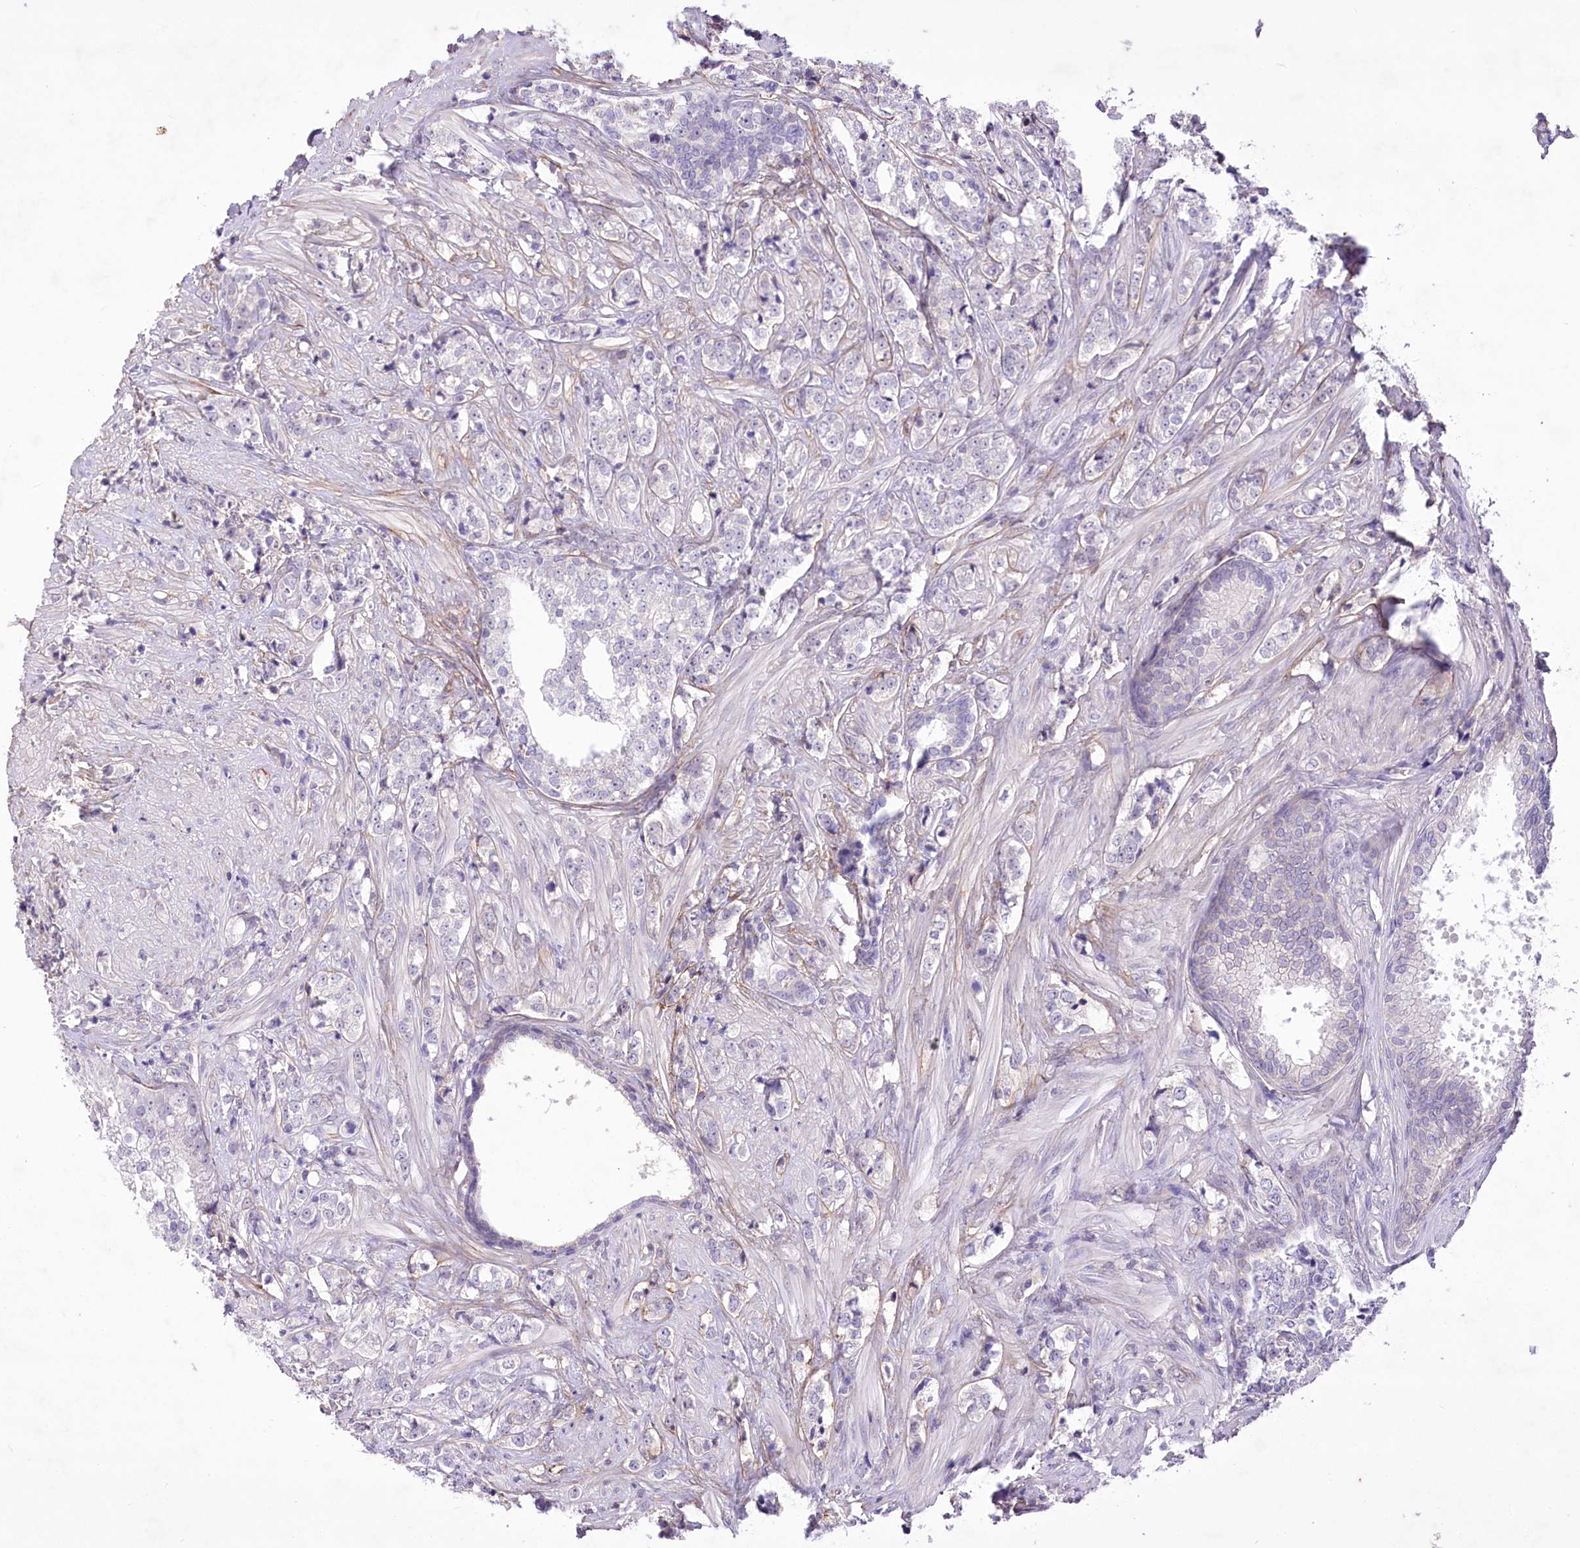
{"staining": {"intensity": "negative", "quantity": "none", "location": "none"}, "tissue": "prostate cancer", "cell_type": "Tumor cells", "image_type": "cancer", "snomed": [{"axis": "morphology", "description": "Adenocarcinoma, High grade"}, {"axis": "topography", "description": "Prostate"}], "caption": "This is an immunohistochemistry image of adenocarcinoma (high-grade) (prostate). There is no expression in tumor cells.", "gene": "ENPP1", "patient": {"sex": "male", "age": 69}}